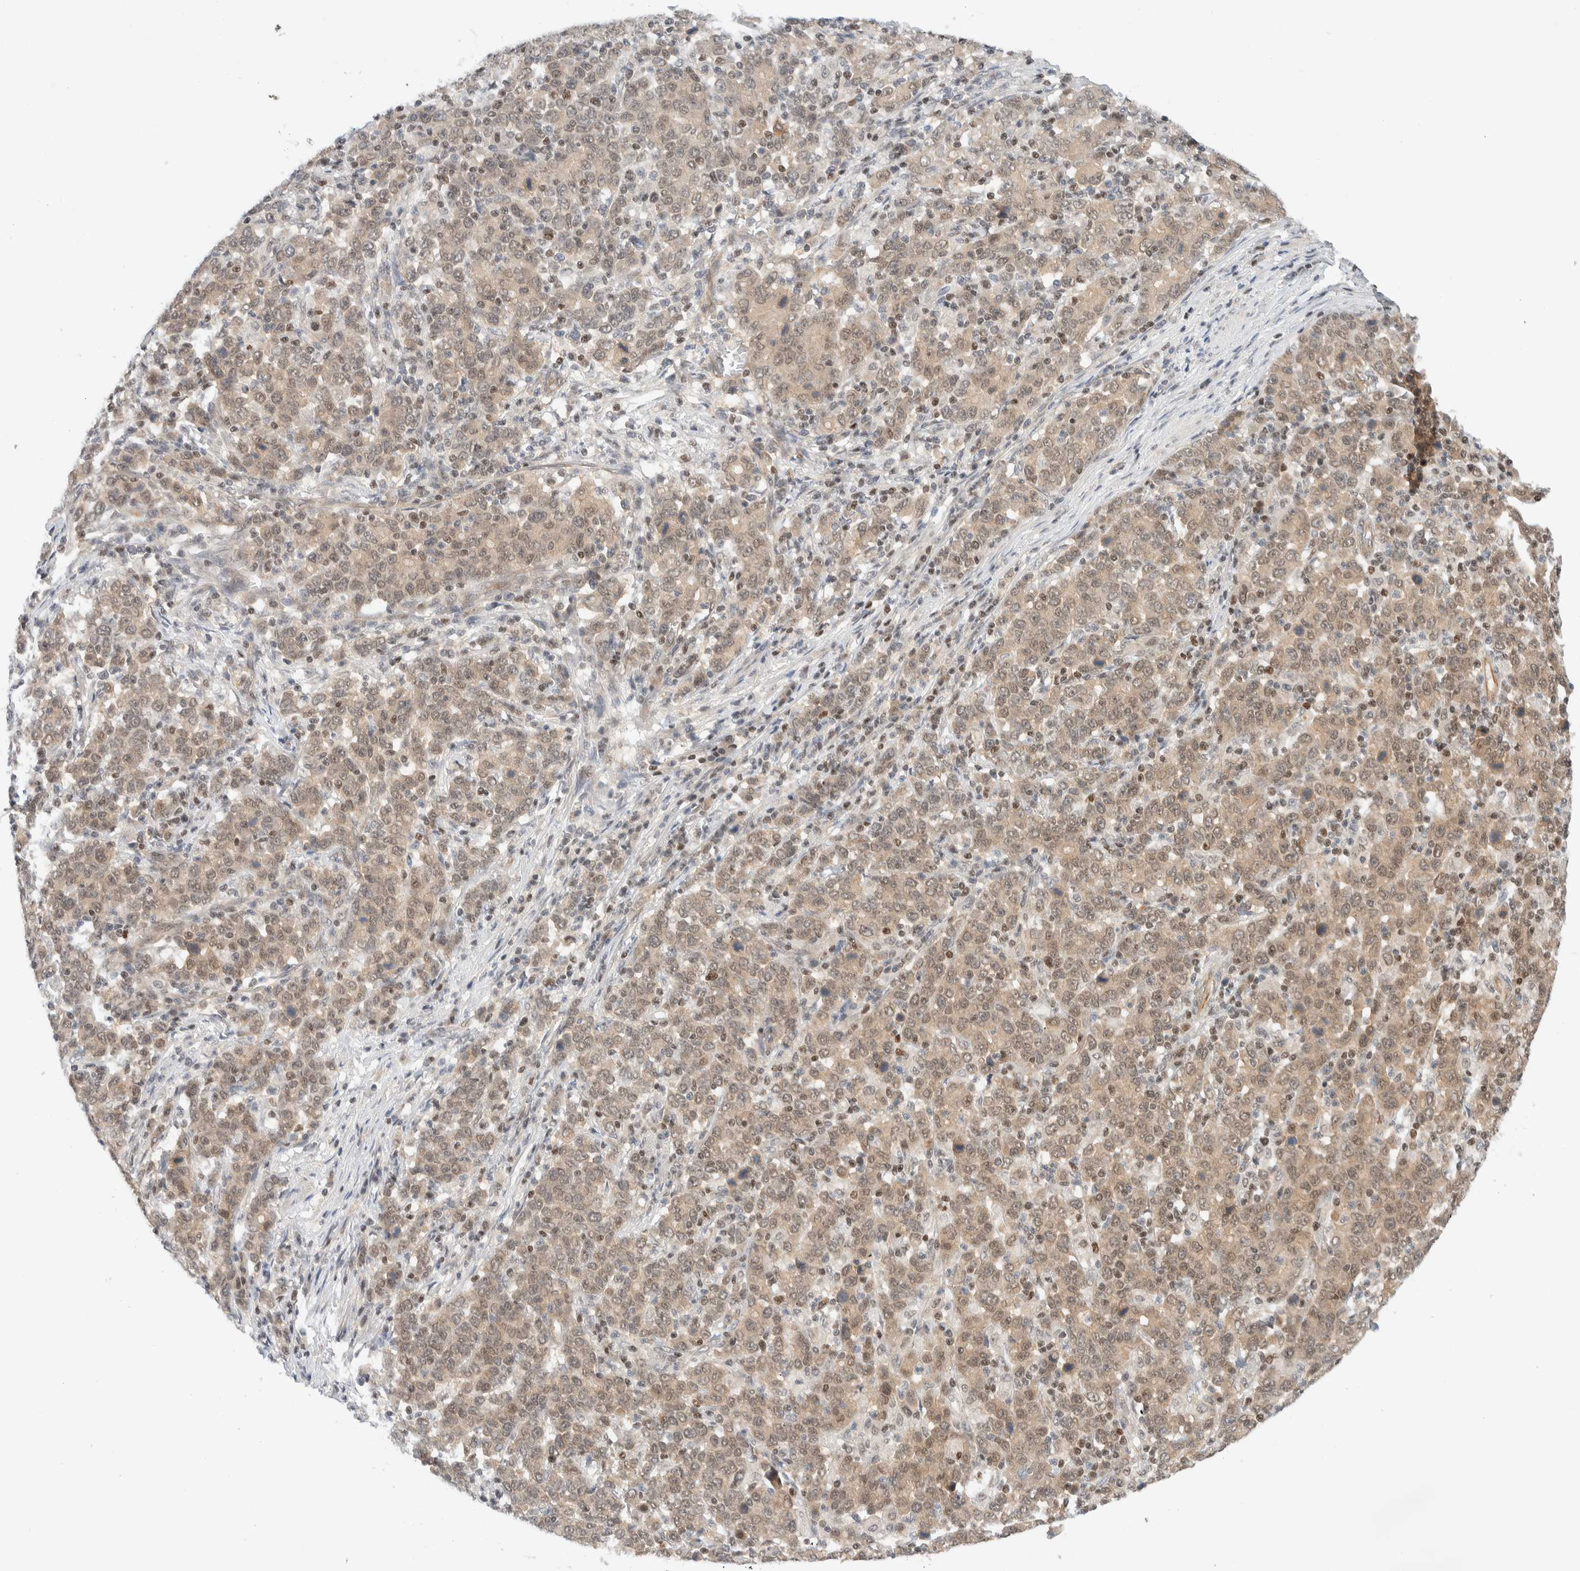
{"staining": {"intensity": "weak", "quantity": ">75%", "location": "cytoplasmic/membranous,nuclear"}, "tissue": "stomach cancer", "cell_type": "Tumor cells", "image_type": "cancer", "snomed": [{"axis": "morphology", "description": "Adenocarcinoma, NOS"}, {"axis": "topography", "description": "Stomach, upper"}], "caption": "Immunohistochemical staining of human adenocarcinoma (stomach) displays weak cytoplasmic/membranous and nuclear protein expression in about >75% of tumor cells. The staining was performed using DAB to visualize the protein expression in brown, while the nuclei were stained in blue with hematoxylin (Magnification: 20x).", "gene": "C8orf76", "patient": {"sex": "male", "age": 69}}